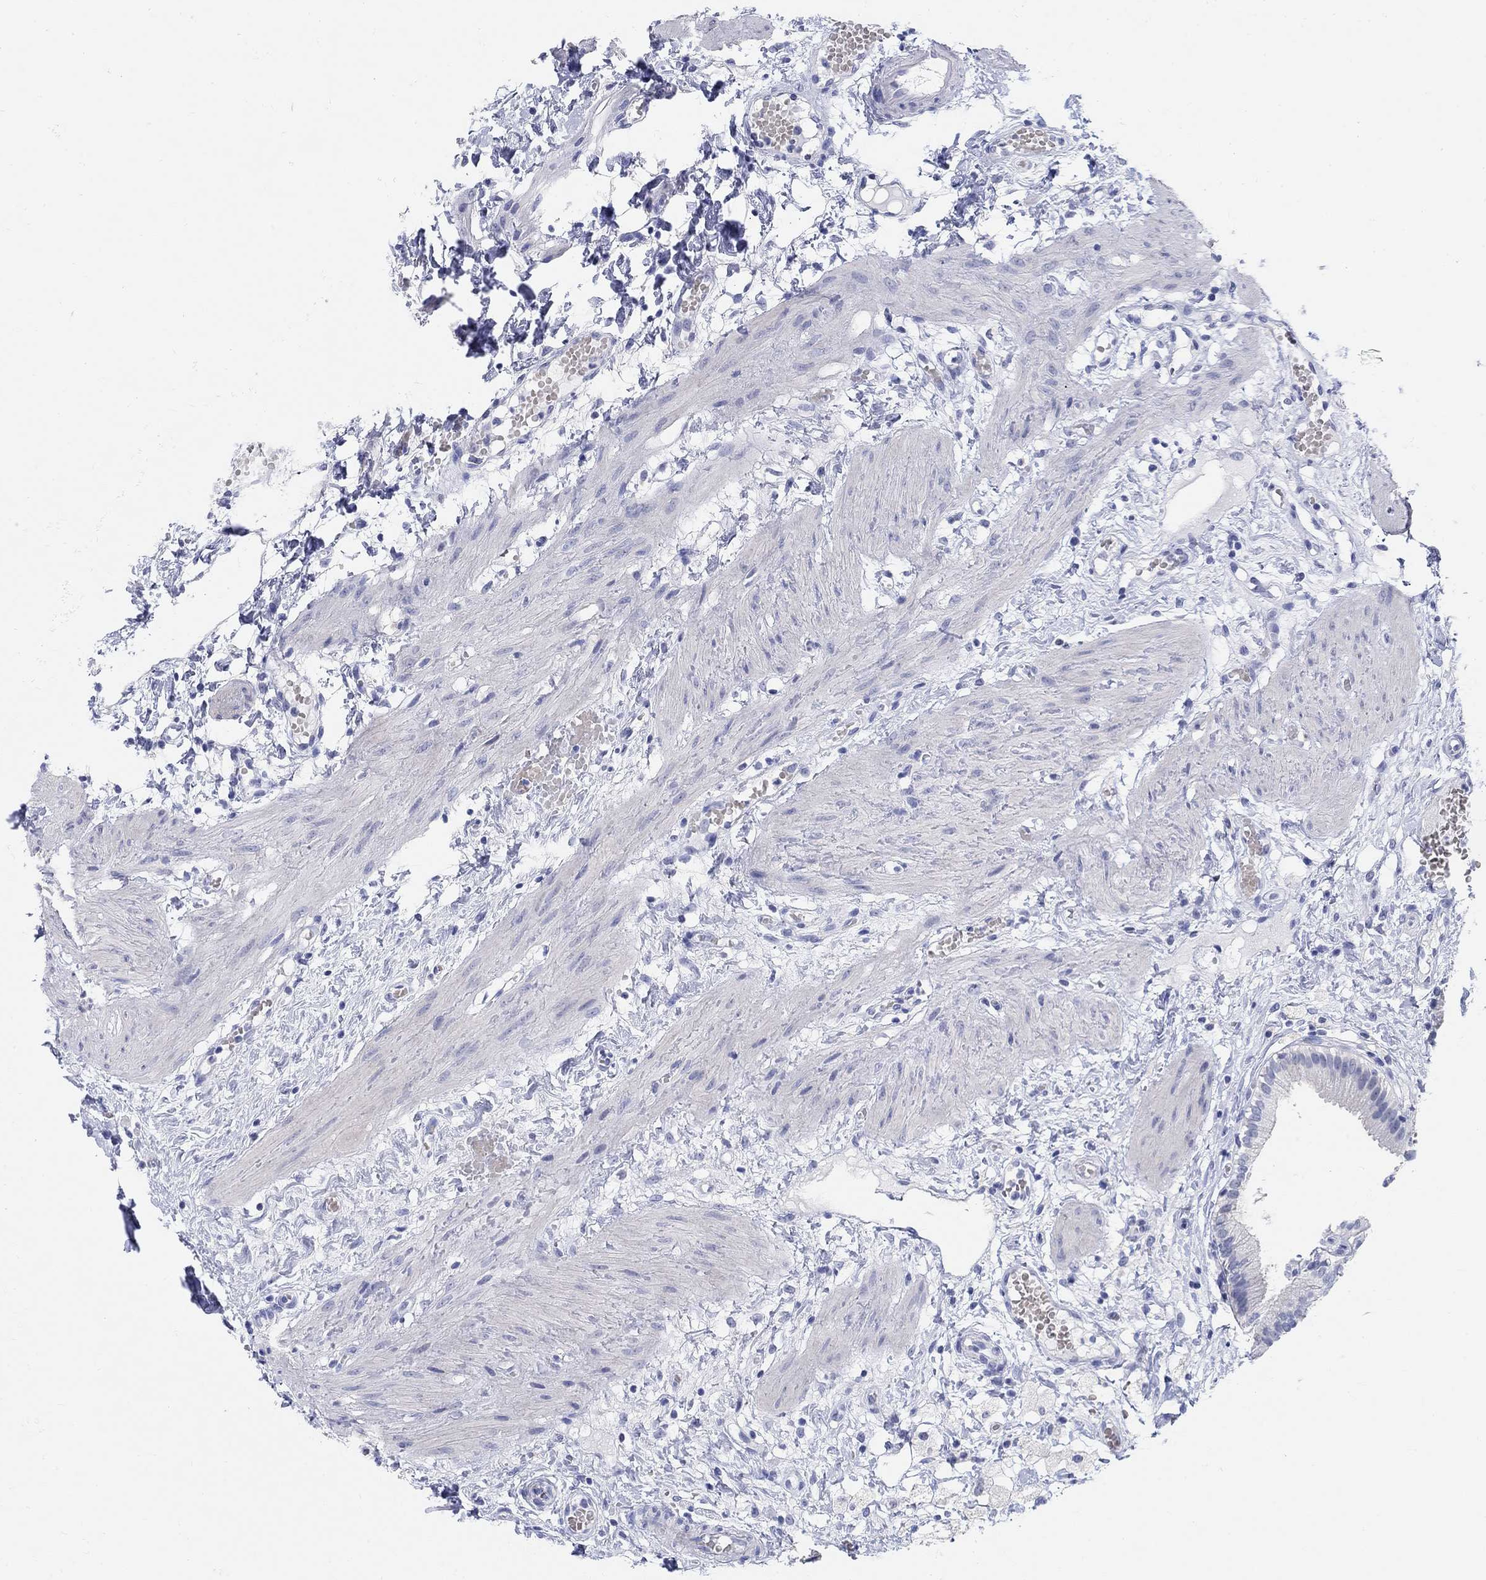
{"staining": {"intensity": "negative", "quantity": "none", "location": "none"}, "tissue": "gallbladder", "cell_type": "Glandular cells", "image_type": "normal", "snomed": [{"axis": "morphology", "description": "Normal tissue, NOS"}, {"axis": "topography", "description": "Gallbladder"}], "caption": "Immunohistochemistry histopathology image of benign human gallbladder stained for a protein (brown), which shows no expression in glandular cells. The staining is performed using DAB brown chromogen with nuclei counter-stained in using hematoxylin.", "gene": "GRIA3", "patient": {"sex": "female", "age": 24}}